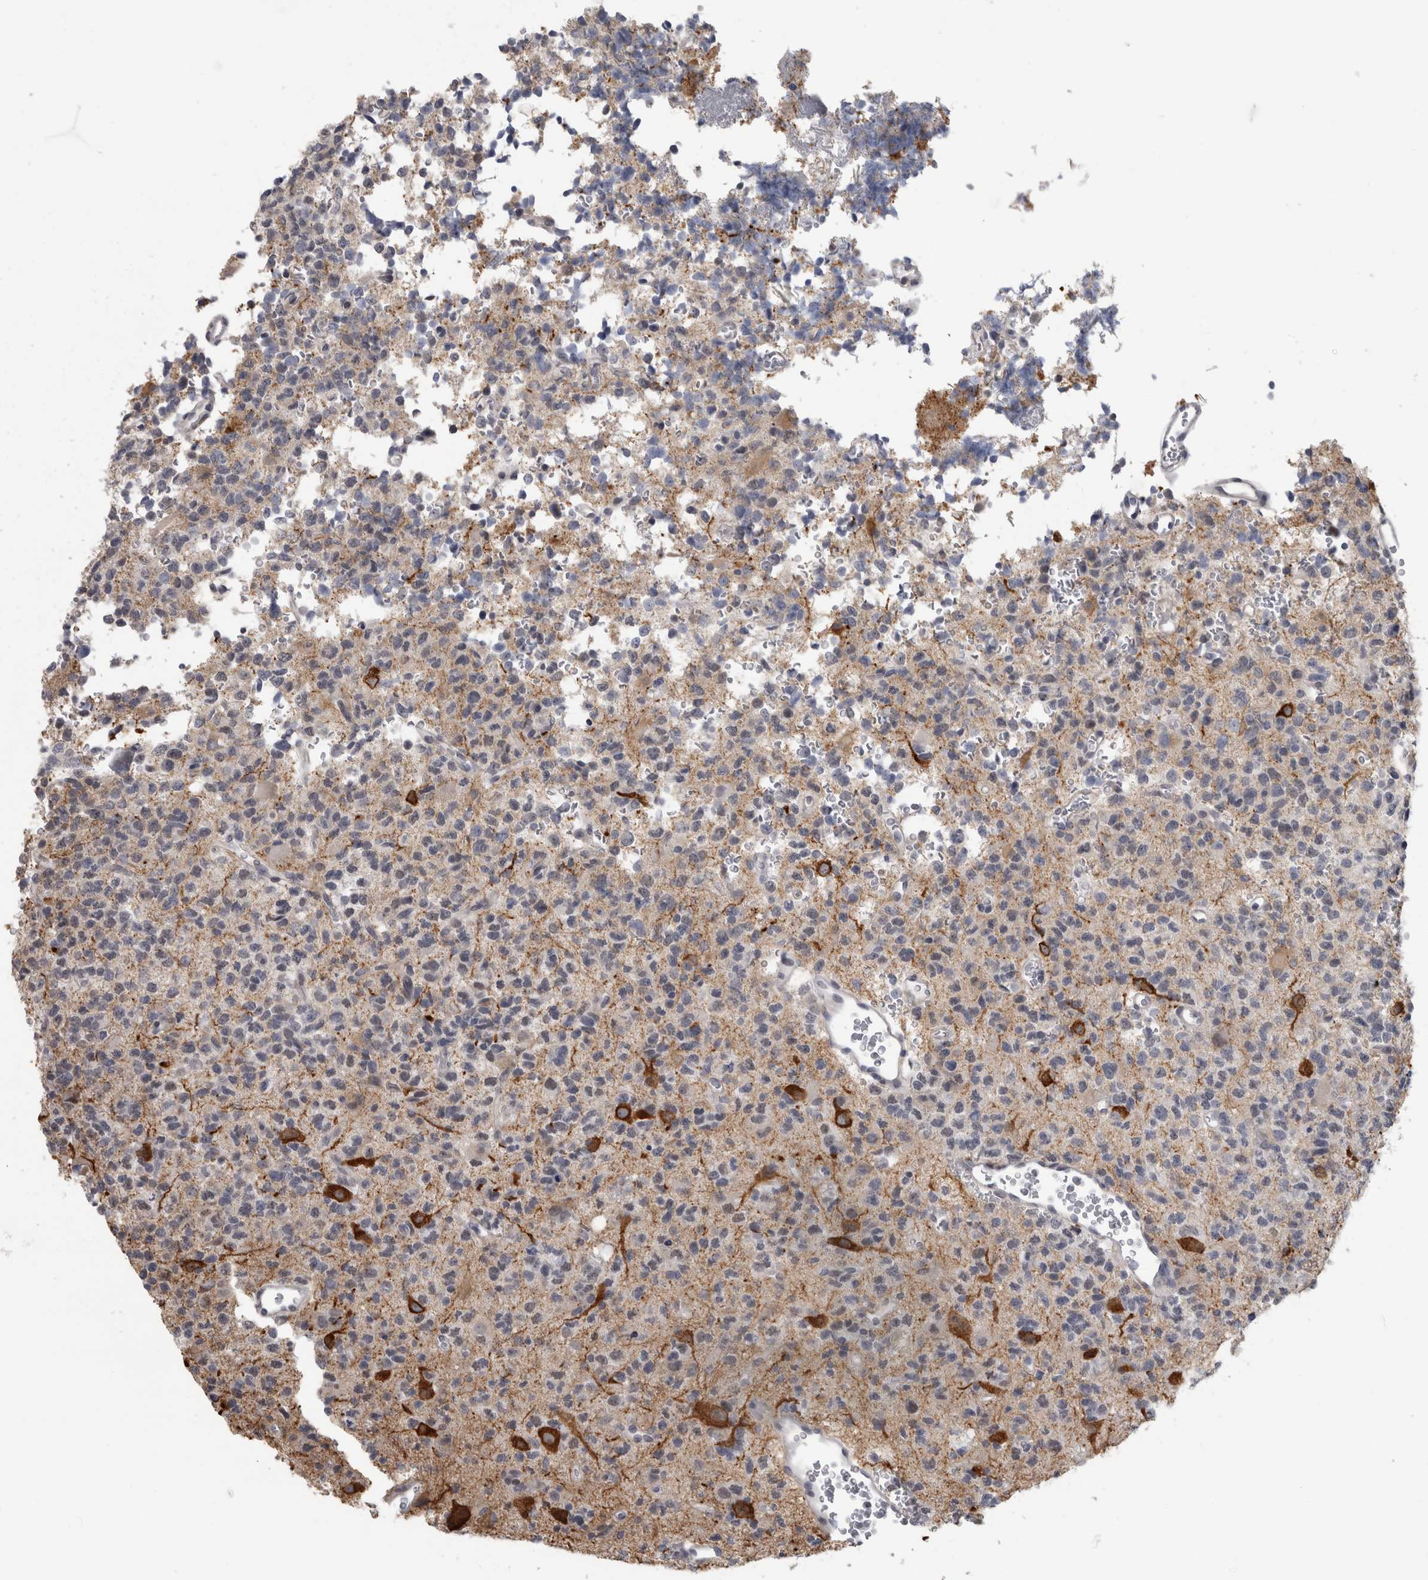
{"staining": {"intensity": "negative", "quantity": "none", "location": "none"}, "tissue": "glioma", "cell_type": "Tumor cells", "image_type": "cancer", "snomed": [{"axis": "morphology", "description": "Glioma, malignant, High grade"}, {"axis": "topography", "description": "Brain"}], "caption": "DAB immunohistochemical staining of glioma reveals no significant positivity in tumor cells.", "gene": "TMEM242", "patient": {"sex": "female", "age": 62}}